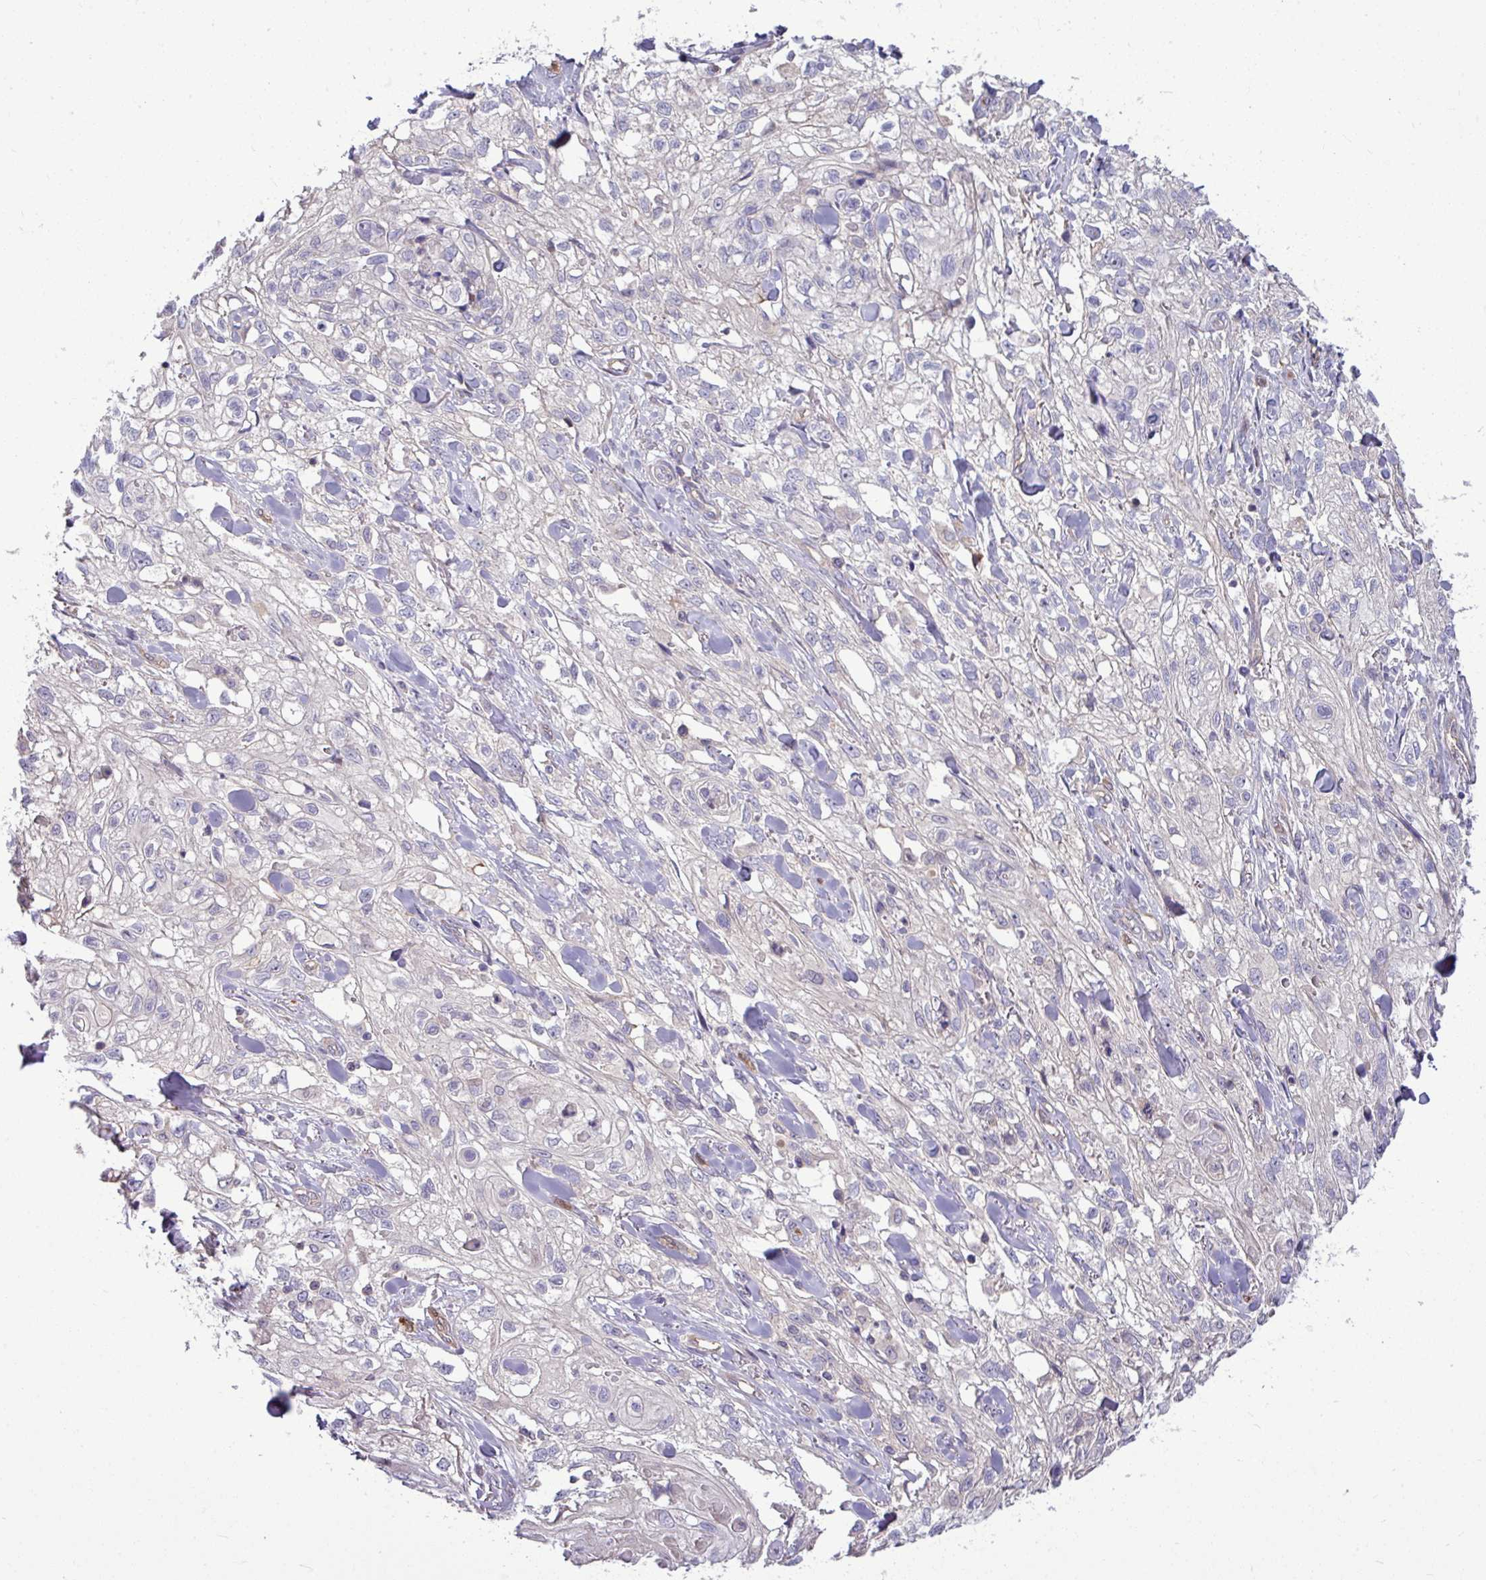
{"staining": {"intensity": "negative", "quantity": "none", "location": "none"}, "tissue": "skin cancer", "cell_type": "Tumor cells", "image_type": "cancer", "snomed": [{"axis": "morphology", "description": "Squamous cell carcinoma, NOS"}, {"axis": "topography", "description": "Skin"}, {"axis": "topography", "description": "Vulva"}], "caption": "Skin cancer (squamous cell carcinoma) stained for a protein using immunohistochemistry shows no positivity tumor cells.", "gene": "B4GALNT4", "patient": {"sex": "female", "age": 86}}